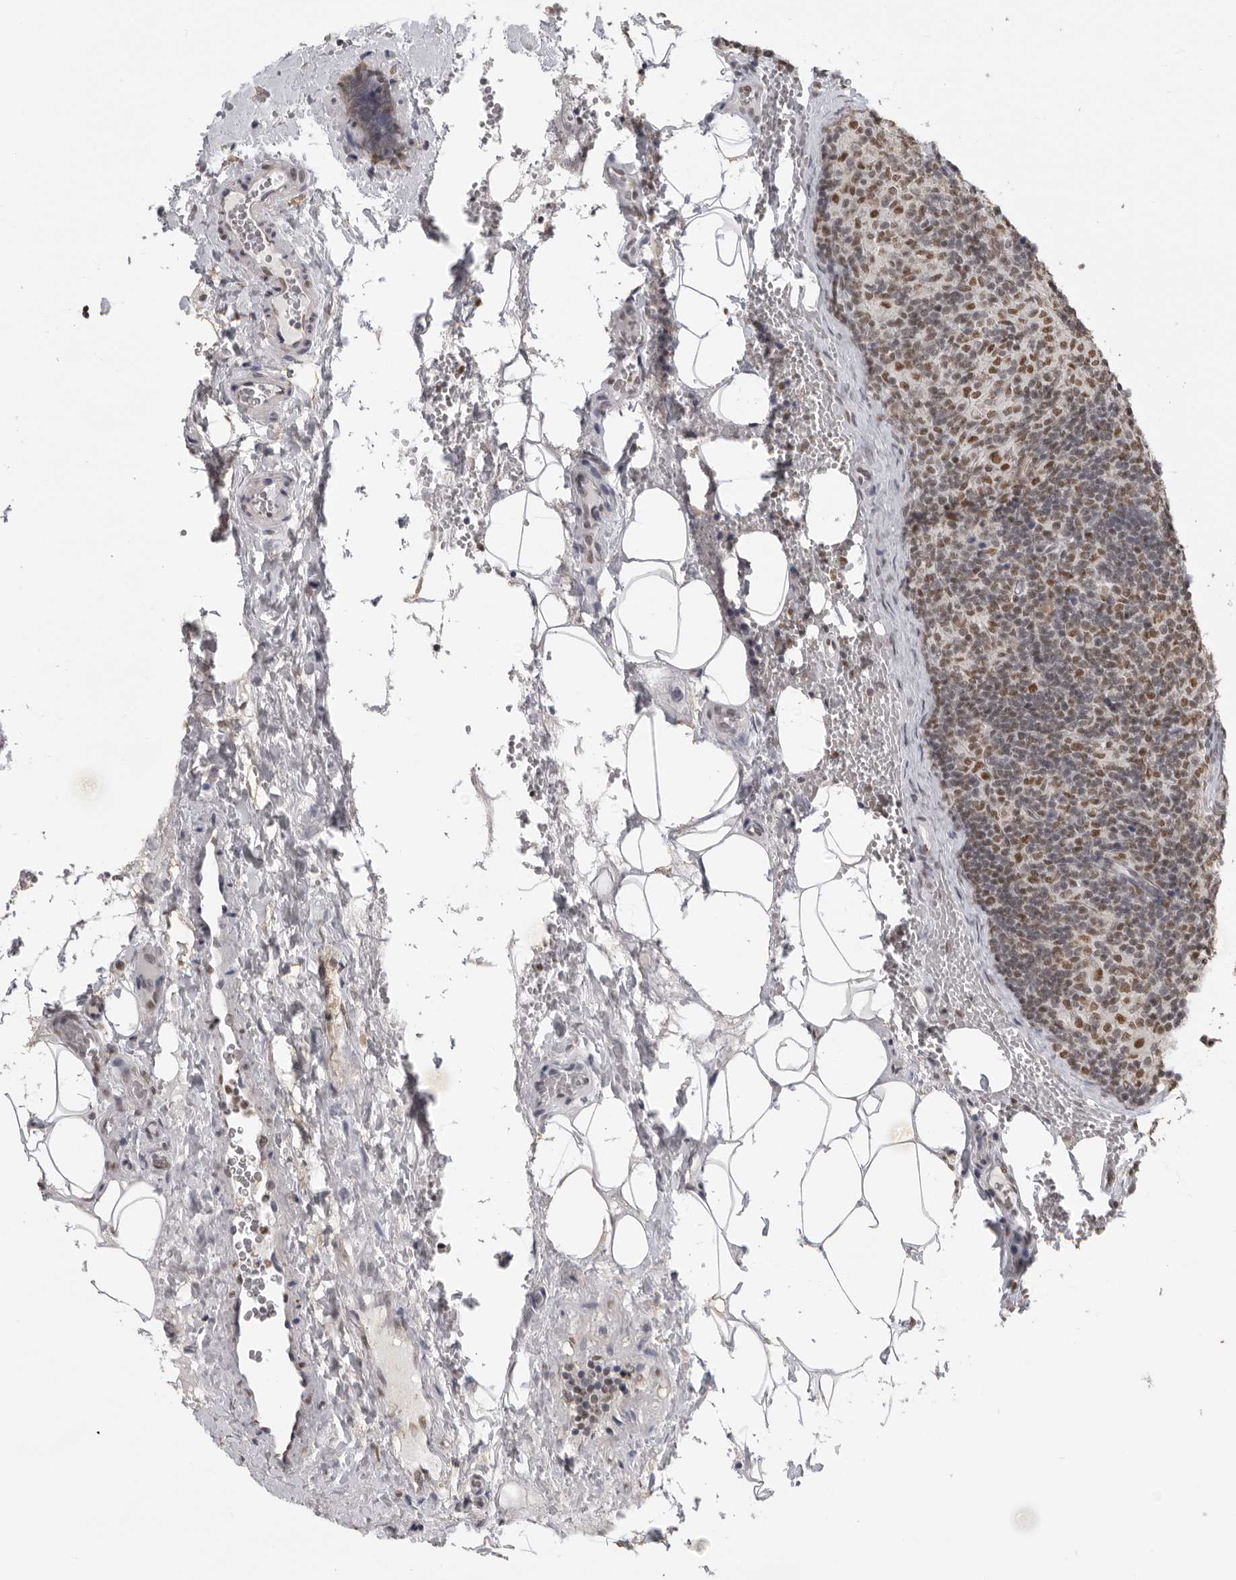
{"staining": {"intensity": "moderate", "quantity": ">75%", "location": "nuclear"}, "tissue": "lymph node", "cell_type": "Germinal center cells", "image_type": "normal", "snomed": [{"axis": "morphology", "description": "Normal tissue, NOS"}, {"axis": "topography", "description": "Lymph node"}], "caption": "Protein expression analysis of normal lymph node demonstrates moderate nuclear positivity in approximately >75% of germinal center cells.", "gene": "RPA2", "patient": {"sex": "female", "age": 22}}